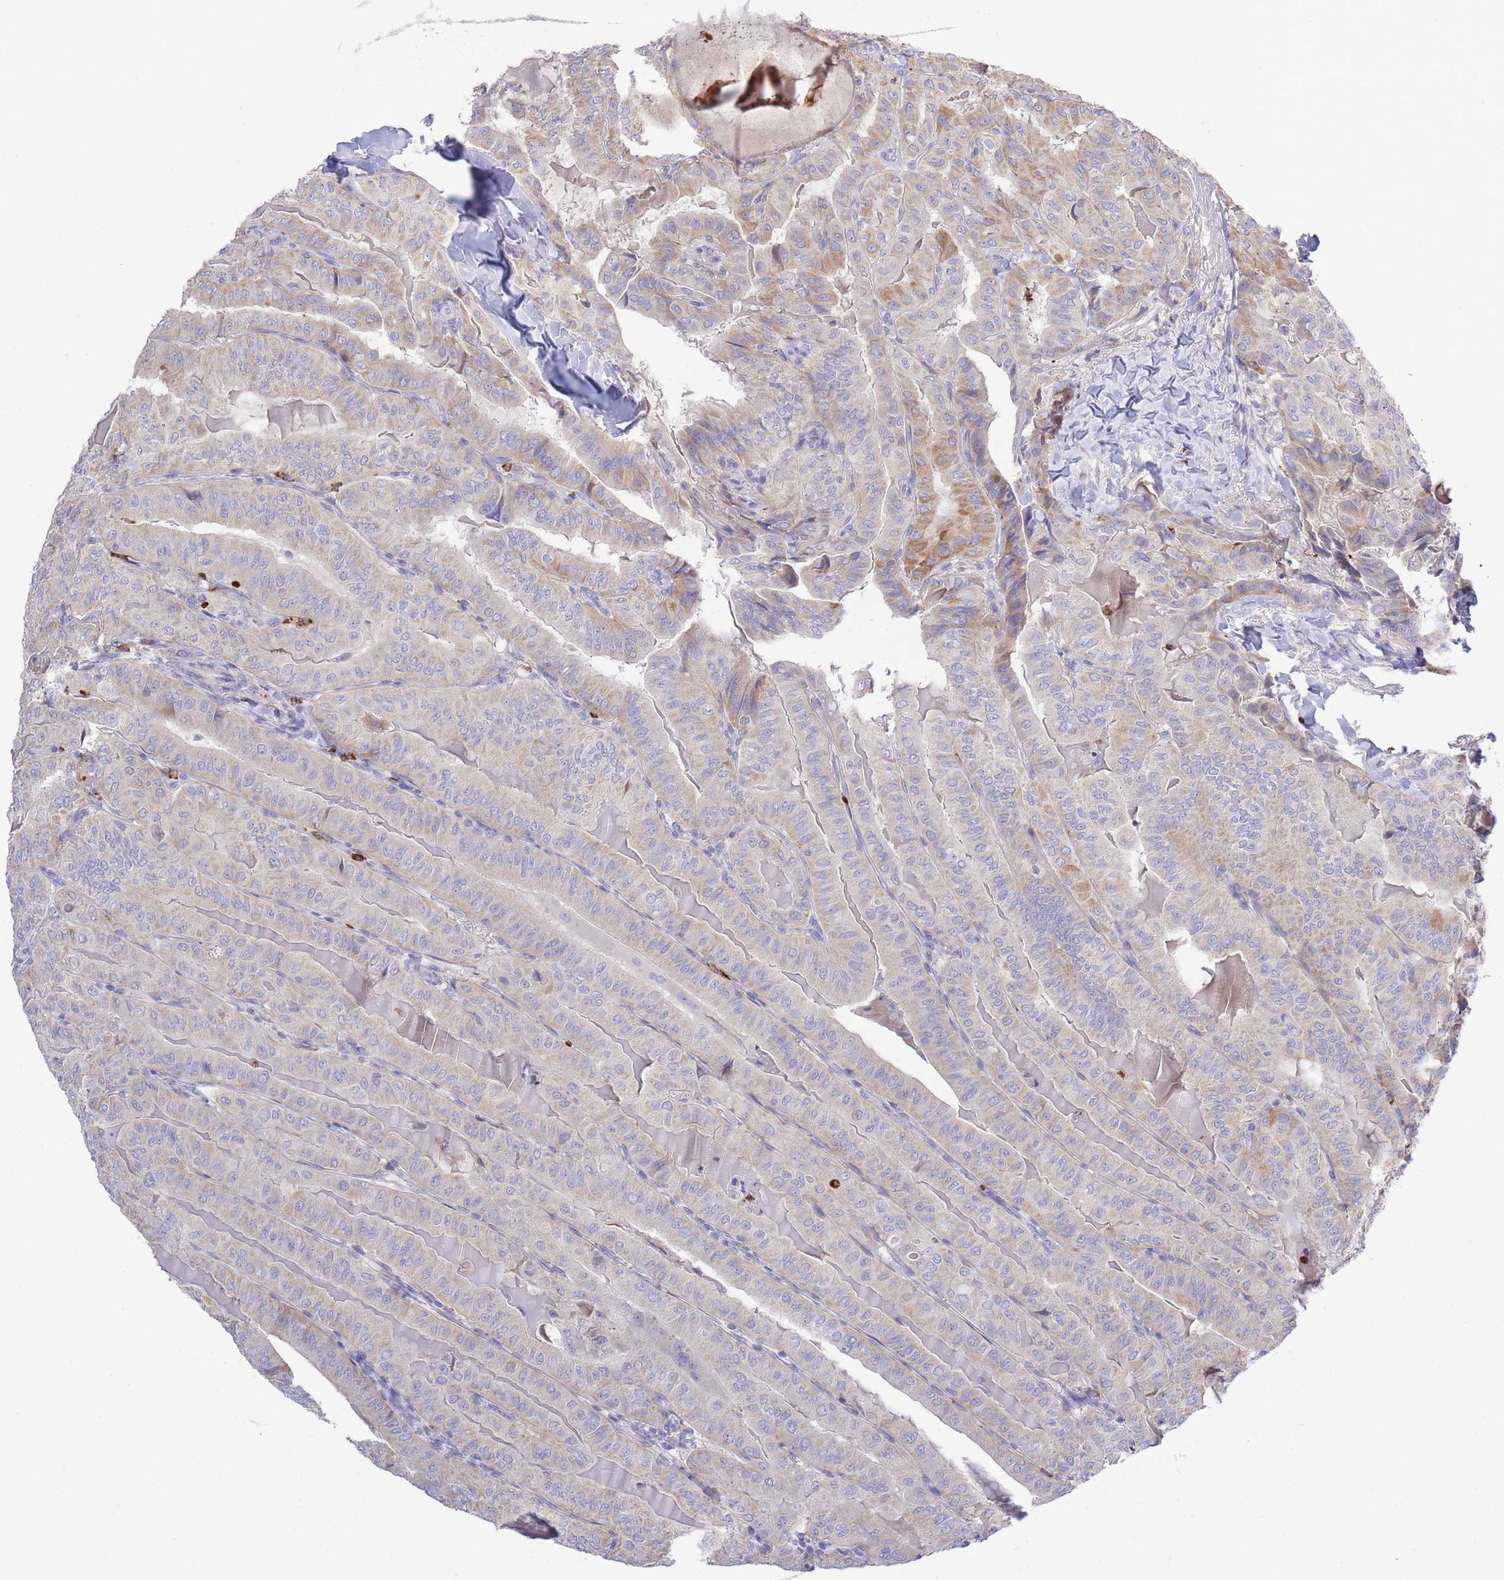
{"staining": {"intensity": "moderate", "quantity": "<25%", "location": "cytoplasmic/membranous"}, "tissue": "thyroid cancer", "cell_type": "Tumor cells", "image_type": "cancer", "snomed": [{"axis": "morphology", "description": "Papillary adenocarcinoma, NOS"}, {"axis": "topography", "description": "Thyroid gland"}], "caption": "Thyroid cancer (papillary adenocarcinoma) tissue reveals moderate cytoplasmic/membranous expression in approximately <25% of tumor cells, visualized by immunohistochemistry. (DAB (3,3'-diaminobenzidine) = brown stain, brightfield microscopy at high magnification).", "gene": "CENPM", "patient": {"sex": "female", "age": 68}}